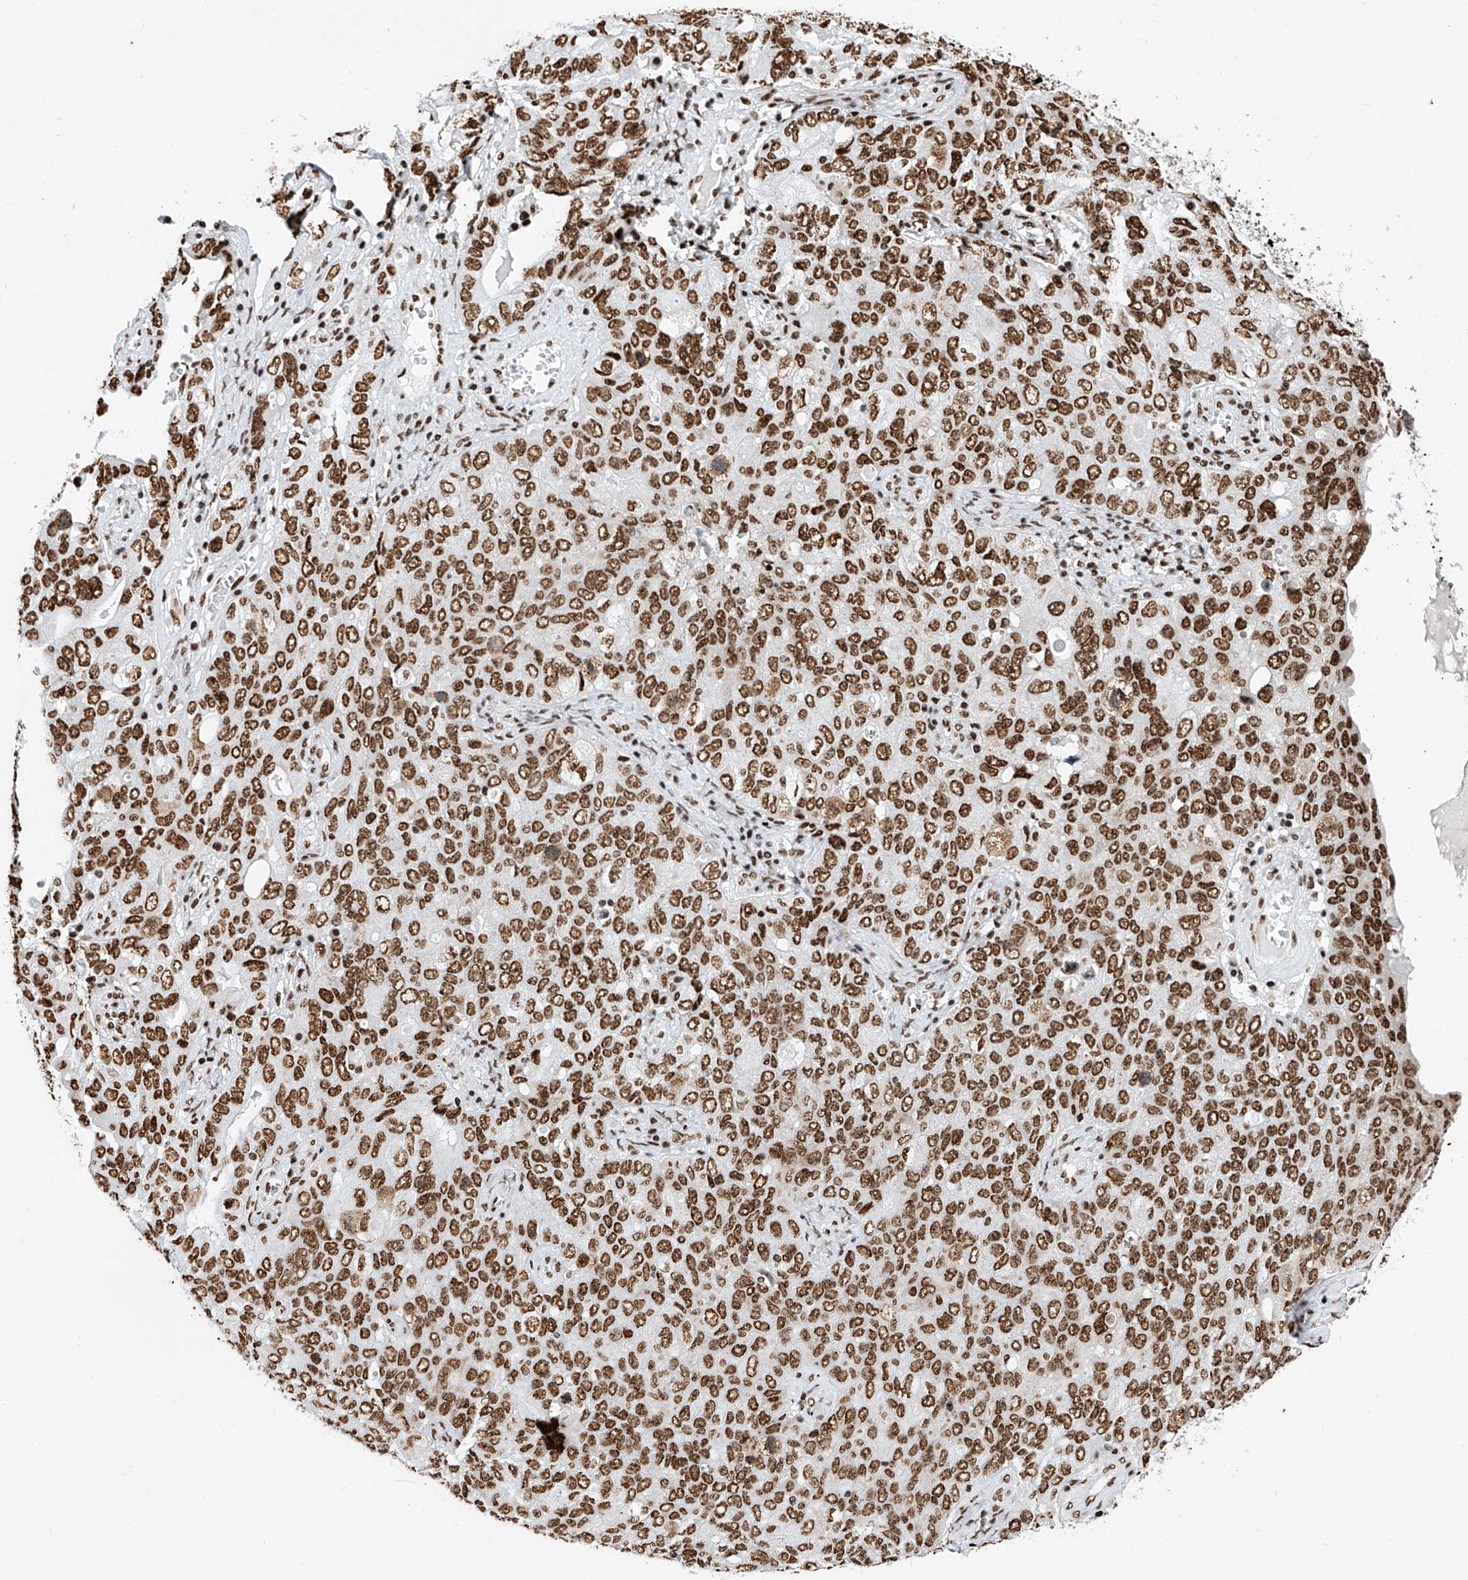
{"staining": {"intensity": "strong", "quantity": ">75%", "location": "nuclear"}, "tissue": "ovarian cancer", "cell_type": "Tumor cells", "image_type": "cancer", "snomed": [{"axis": "morphology", "description": "Carcinoma, endometroid"}, {"axis": "topography", "description": "Ovary"}], "caption": "Ovarian endometroid carcinoma tissue shows strong nuclear positivity in about >75% of tumor cells Immunohistochemistry stains the protein in brown and the nuclei are stained blue.", "gene": "SRSF6", "patient": {"sex": "female", "age": 62}}